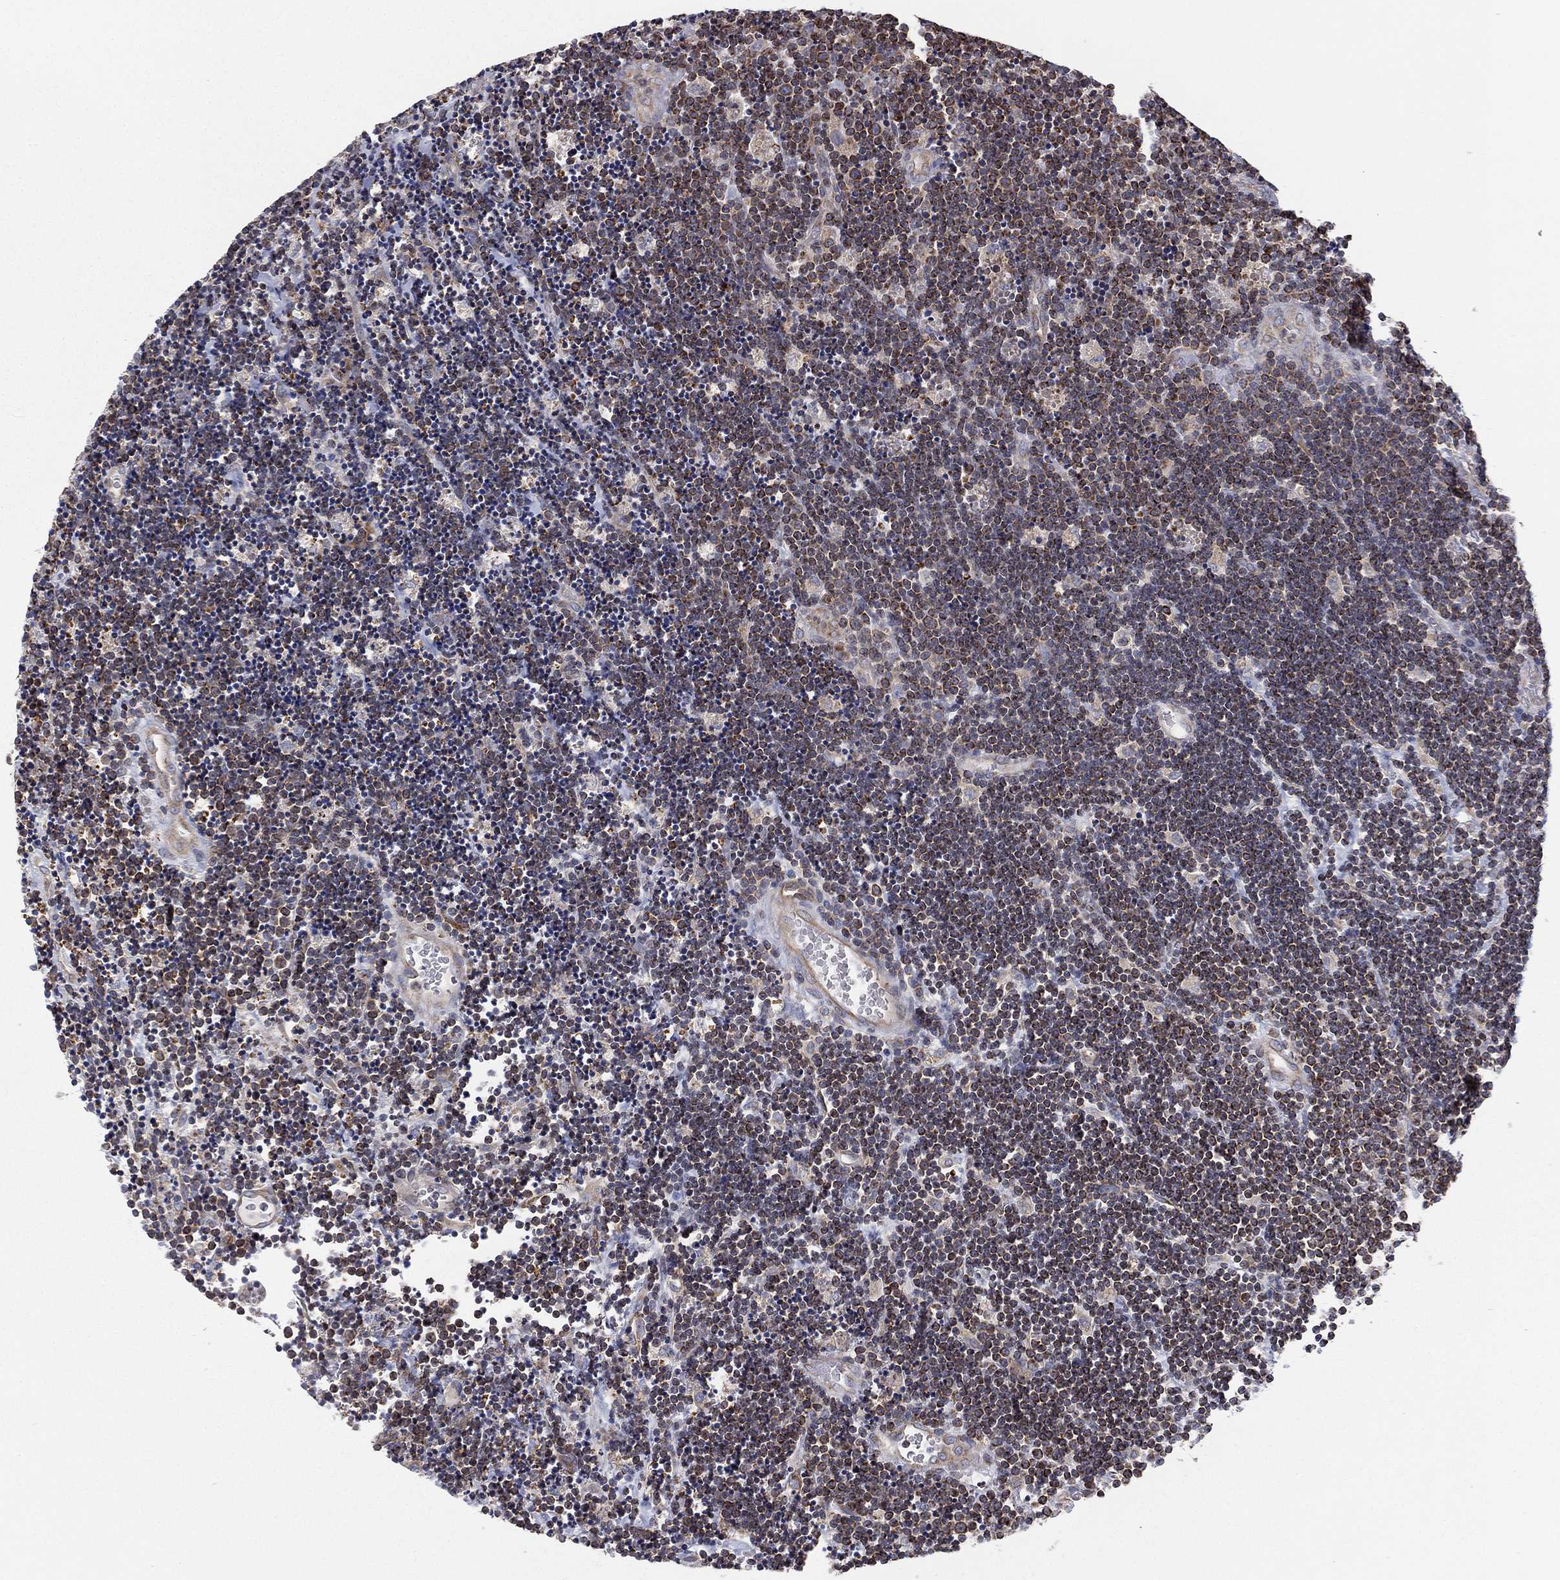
{"staining": {"intensity": "moderate", "quantity": "25%-75%", "location": "cytoplasmic/membranous"}, "tissue": "lymphoma", "cell_type": "Tumor cells", "image_type": "cancer", "snomed": [{"axis": "morphology", "description": "Malignant lymphoma, non-Hodgkin's type, Low grade"}, {"axis": "topography", "description": "Brain"}], "caption": "Lymphoma was stained to show a protein in brown. There is medium levels of moderate cytoplasmic/membranous positivity in approximately 25%-75% of tumor cells. The protein of interest is shown in brown color, while the nuclei are stained blue.", "gene": "CYB5B", "patient": {"sex": "female", "age": 66}}